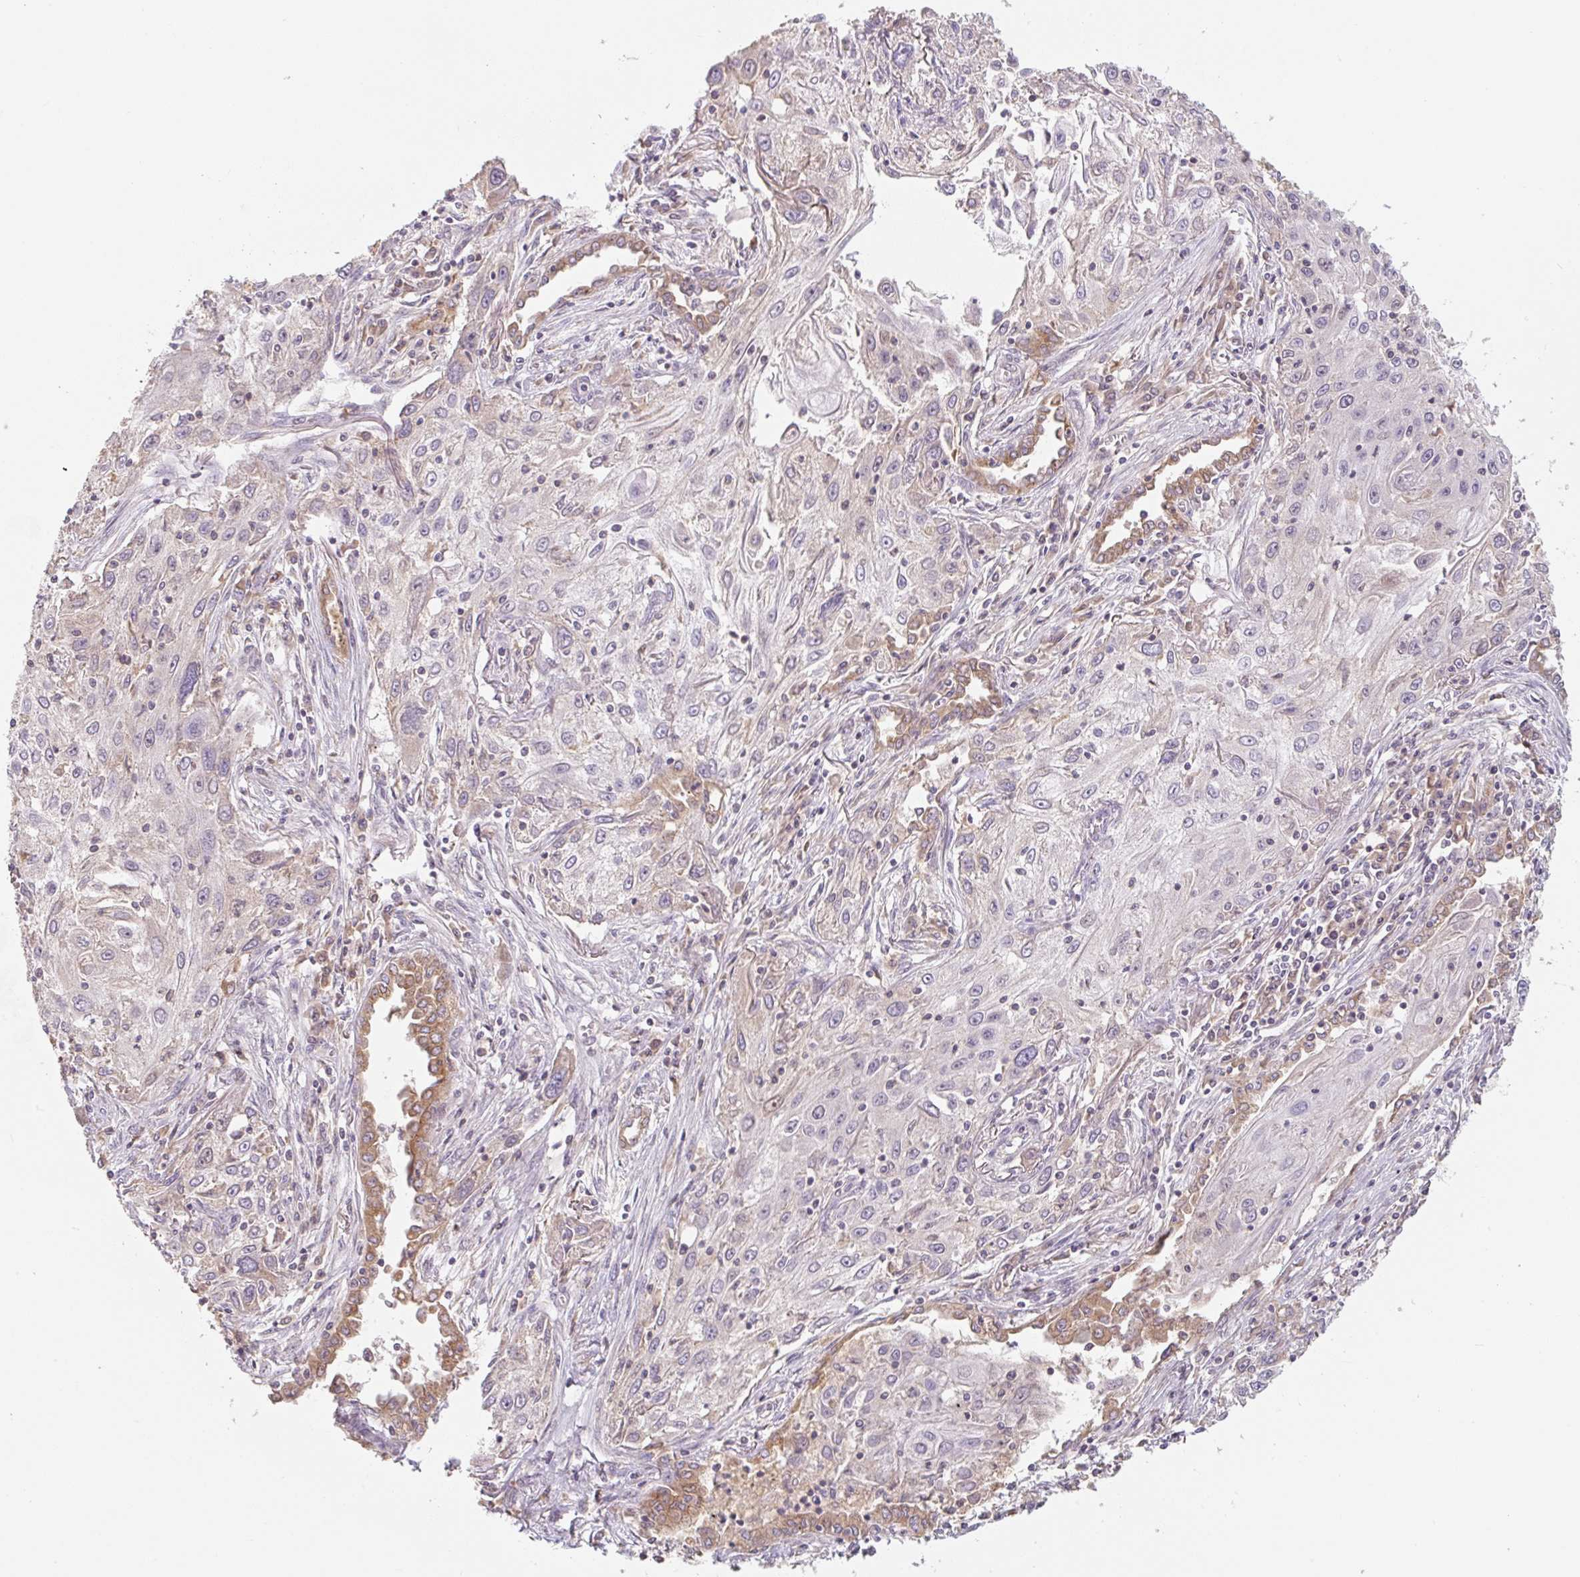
{"staining": {"intensity": "negative", "quantity": "none", "location": "none"}, "tissue": "lung cancer", "cell_type": "Tumor cells", "image_type": "cancer", "snomed": [{"axis": "morphology", "description": "Squamous cell carcinoma, NOS"}, {"axis": "topography", "description": "Lung"}], "caption": "This is an immunohistochemistry (IHC) photomicrograph of lung cancer (squamous cell carcinoma). There is no positivity in tumor cells.", "gene": "MIA2", "patient": {"sex": "female", "age": 69}}